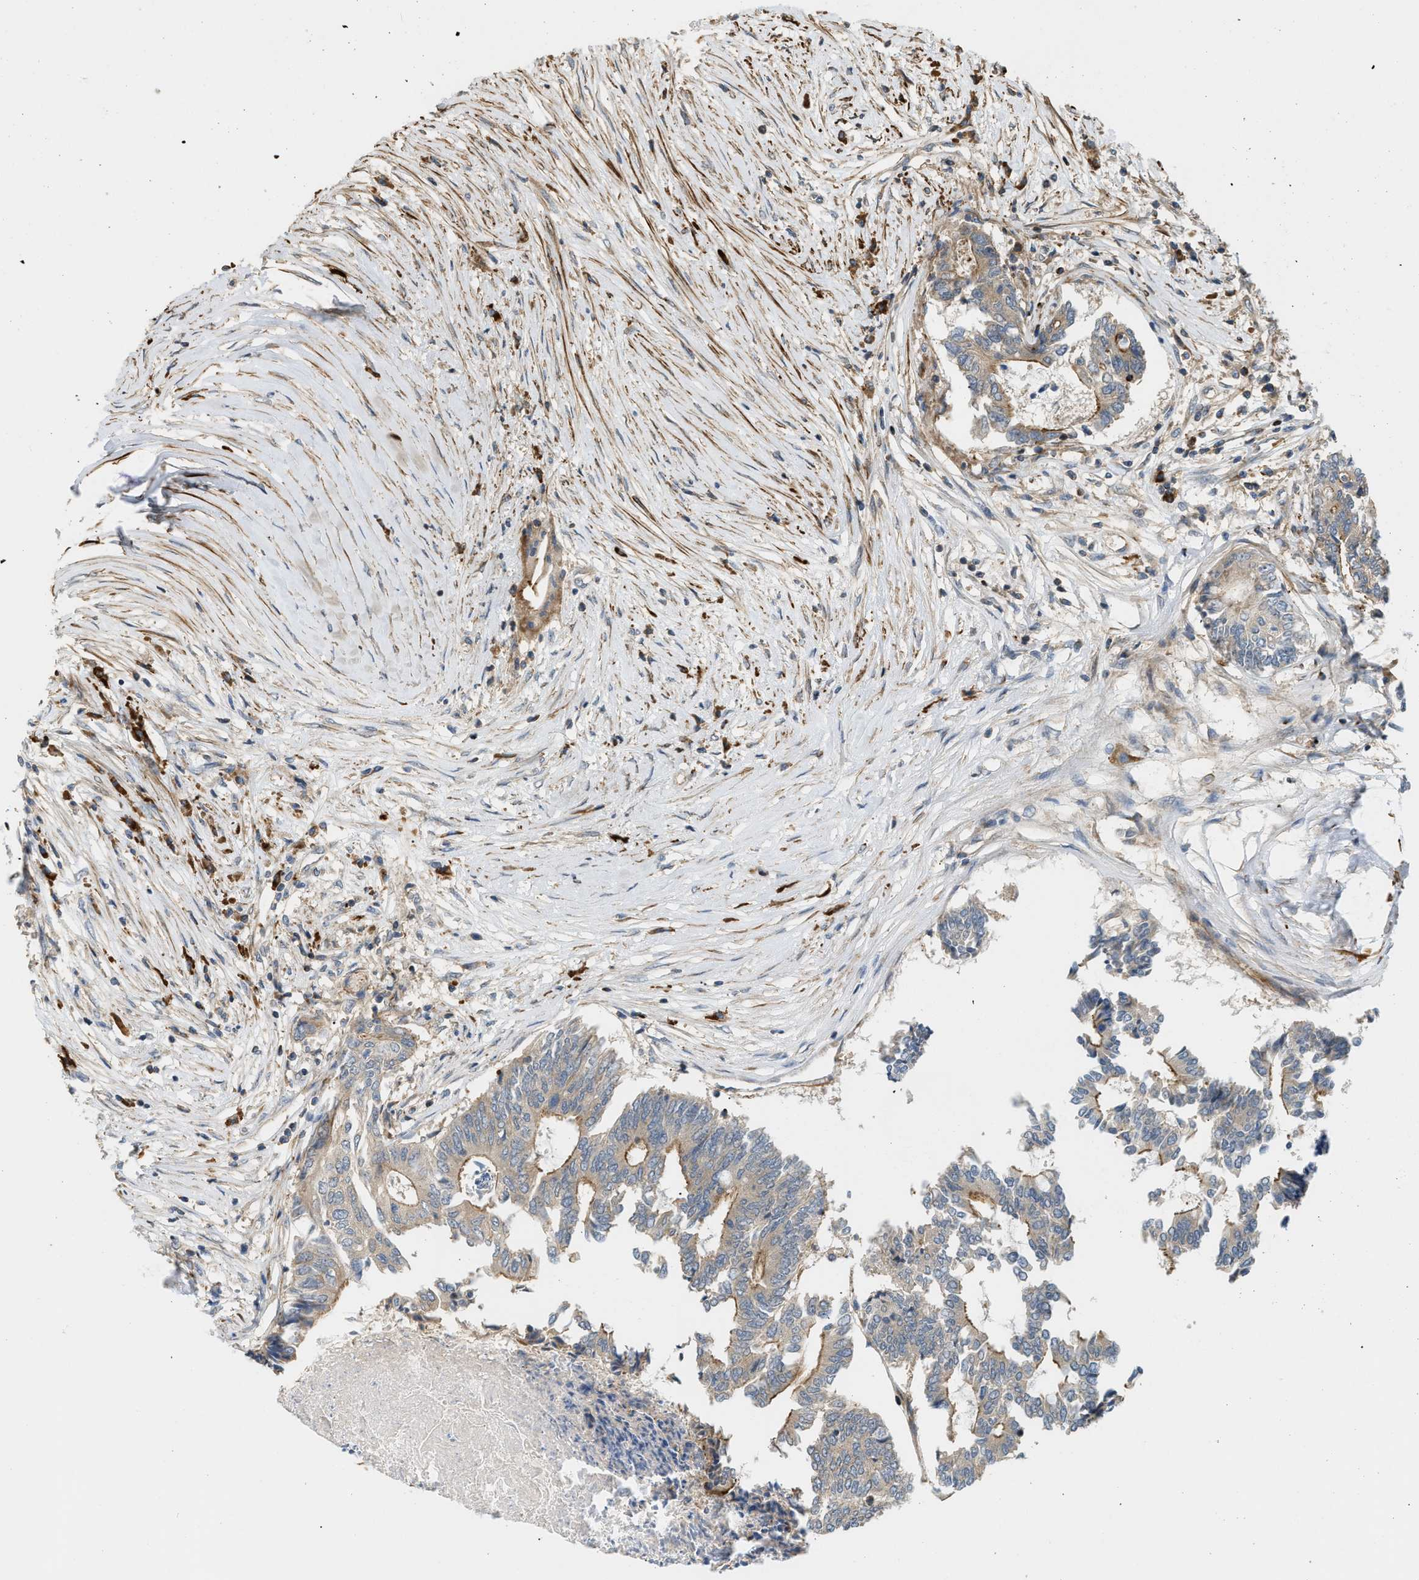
{"staining": {"intensity": "moderate", "quantity": "25%-75%", "location": "cytoplasmic/membranous"}, "tissue": "colorectal cancer", "cell_type": "Tumor cells", "image_type": "cancer", "snomed": [{"axis": "morphology", "description": "Adenocarcinoma, NOS"}, {"axis": "topography", "description": "Rectum"}], "caption": "Colorectal cancer stained with a protein marker demonstrates moderate staining in tumor cells.", "gene": "BTN3A2", "patient": {"sex": "male", "age": 63}}